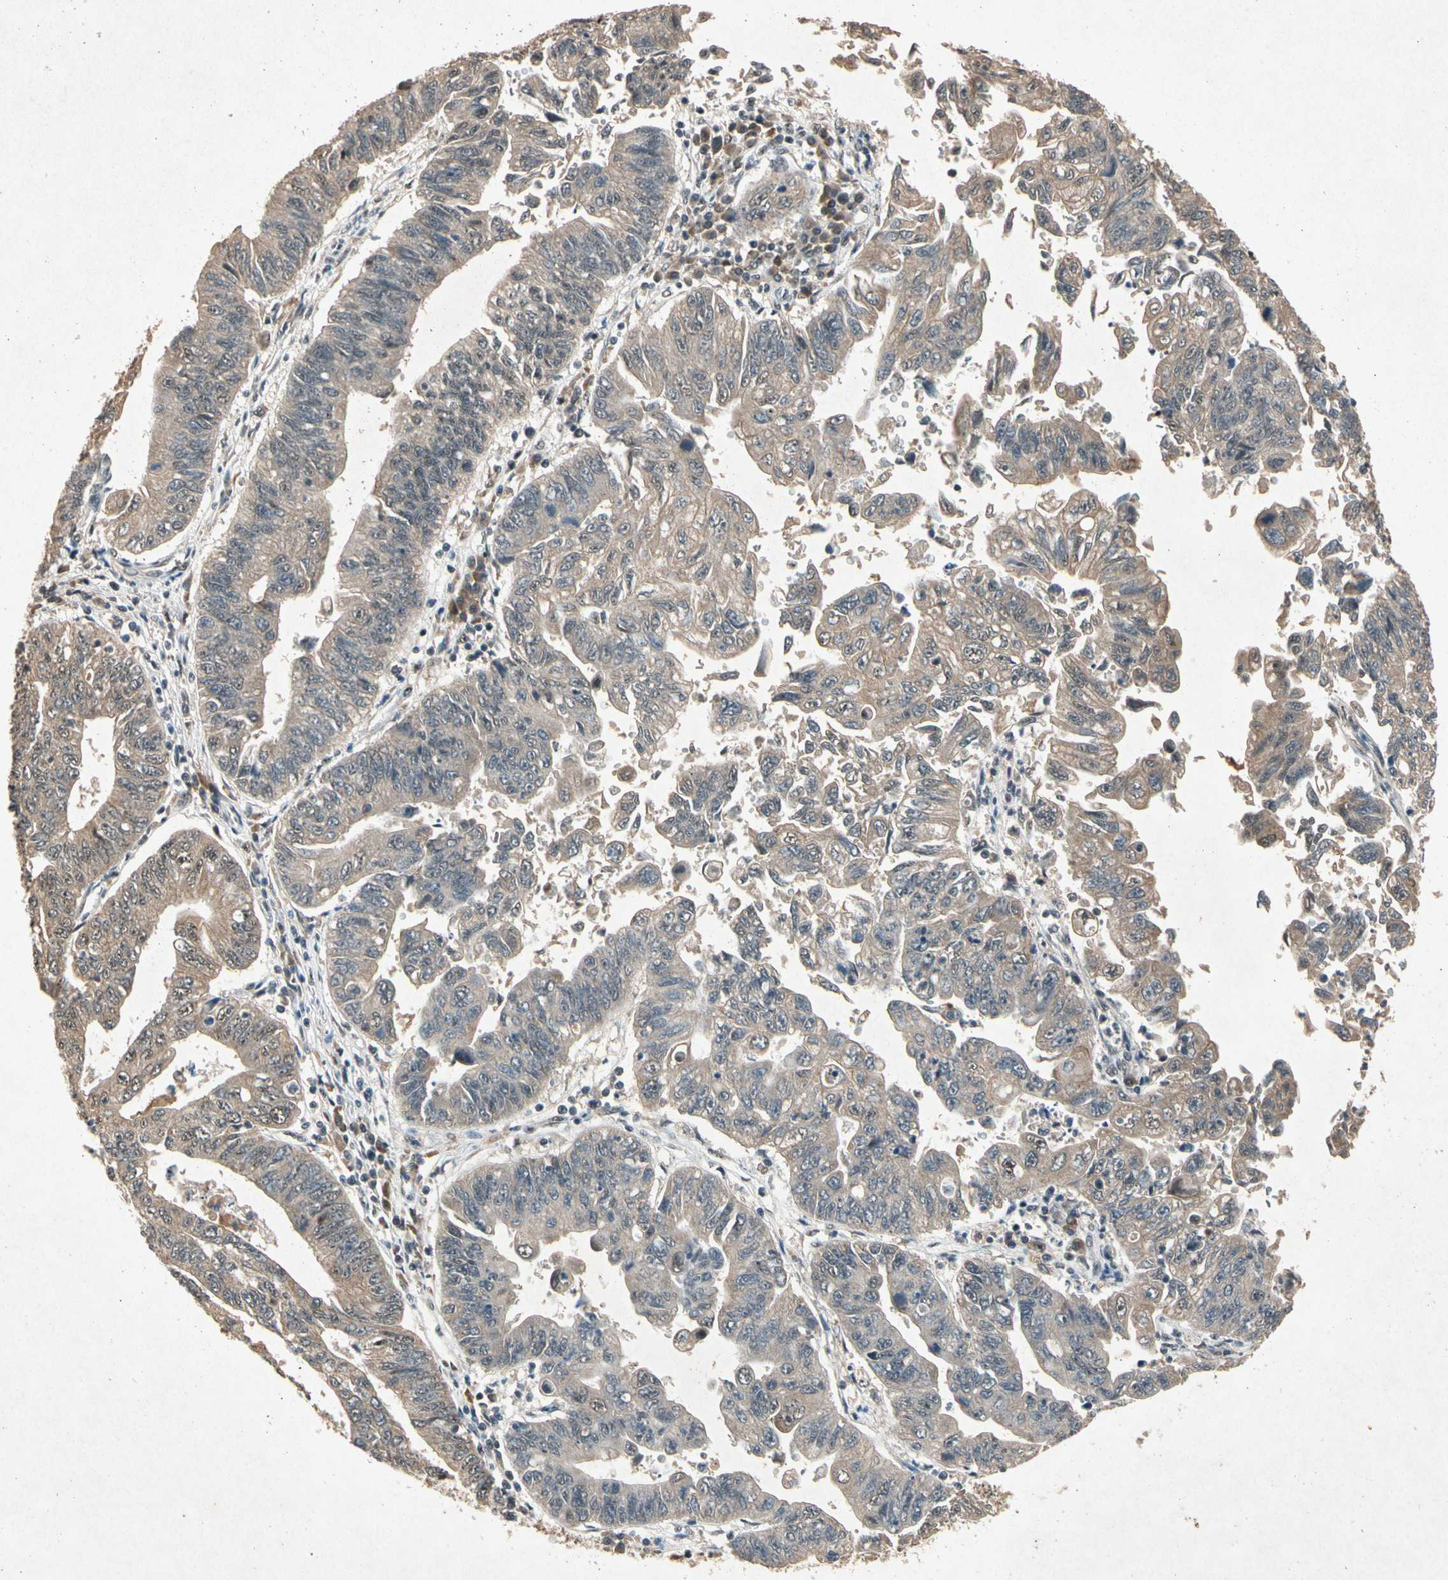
{"staining": {"intensity": "weak", "quantity": "25%-75%", "location": "cytoplasmic/membranous,nuclear"}, "tissue": "stomach cancer", "cell_type": "Tumor cells", "image_type": "cancer", "snomed": [{"axis": "morphology", "description": "Adenocarcinoma, NOS"}, {"axis": "topography", "description": "Stomach"}], "caption": "The immunohistochemical stain highlights weak cytoplasmic/membranous and nuclear staining in tumor cells of stomach cancer tissue. The protein of interest is stained brown, and the nuclei are stained in blue (DAB (3,3'-diaminobenzidine) IHC with brightfield microscopy, high magnification).", "gene": "PML", "patient": {"sex": "male", "age": 59}}